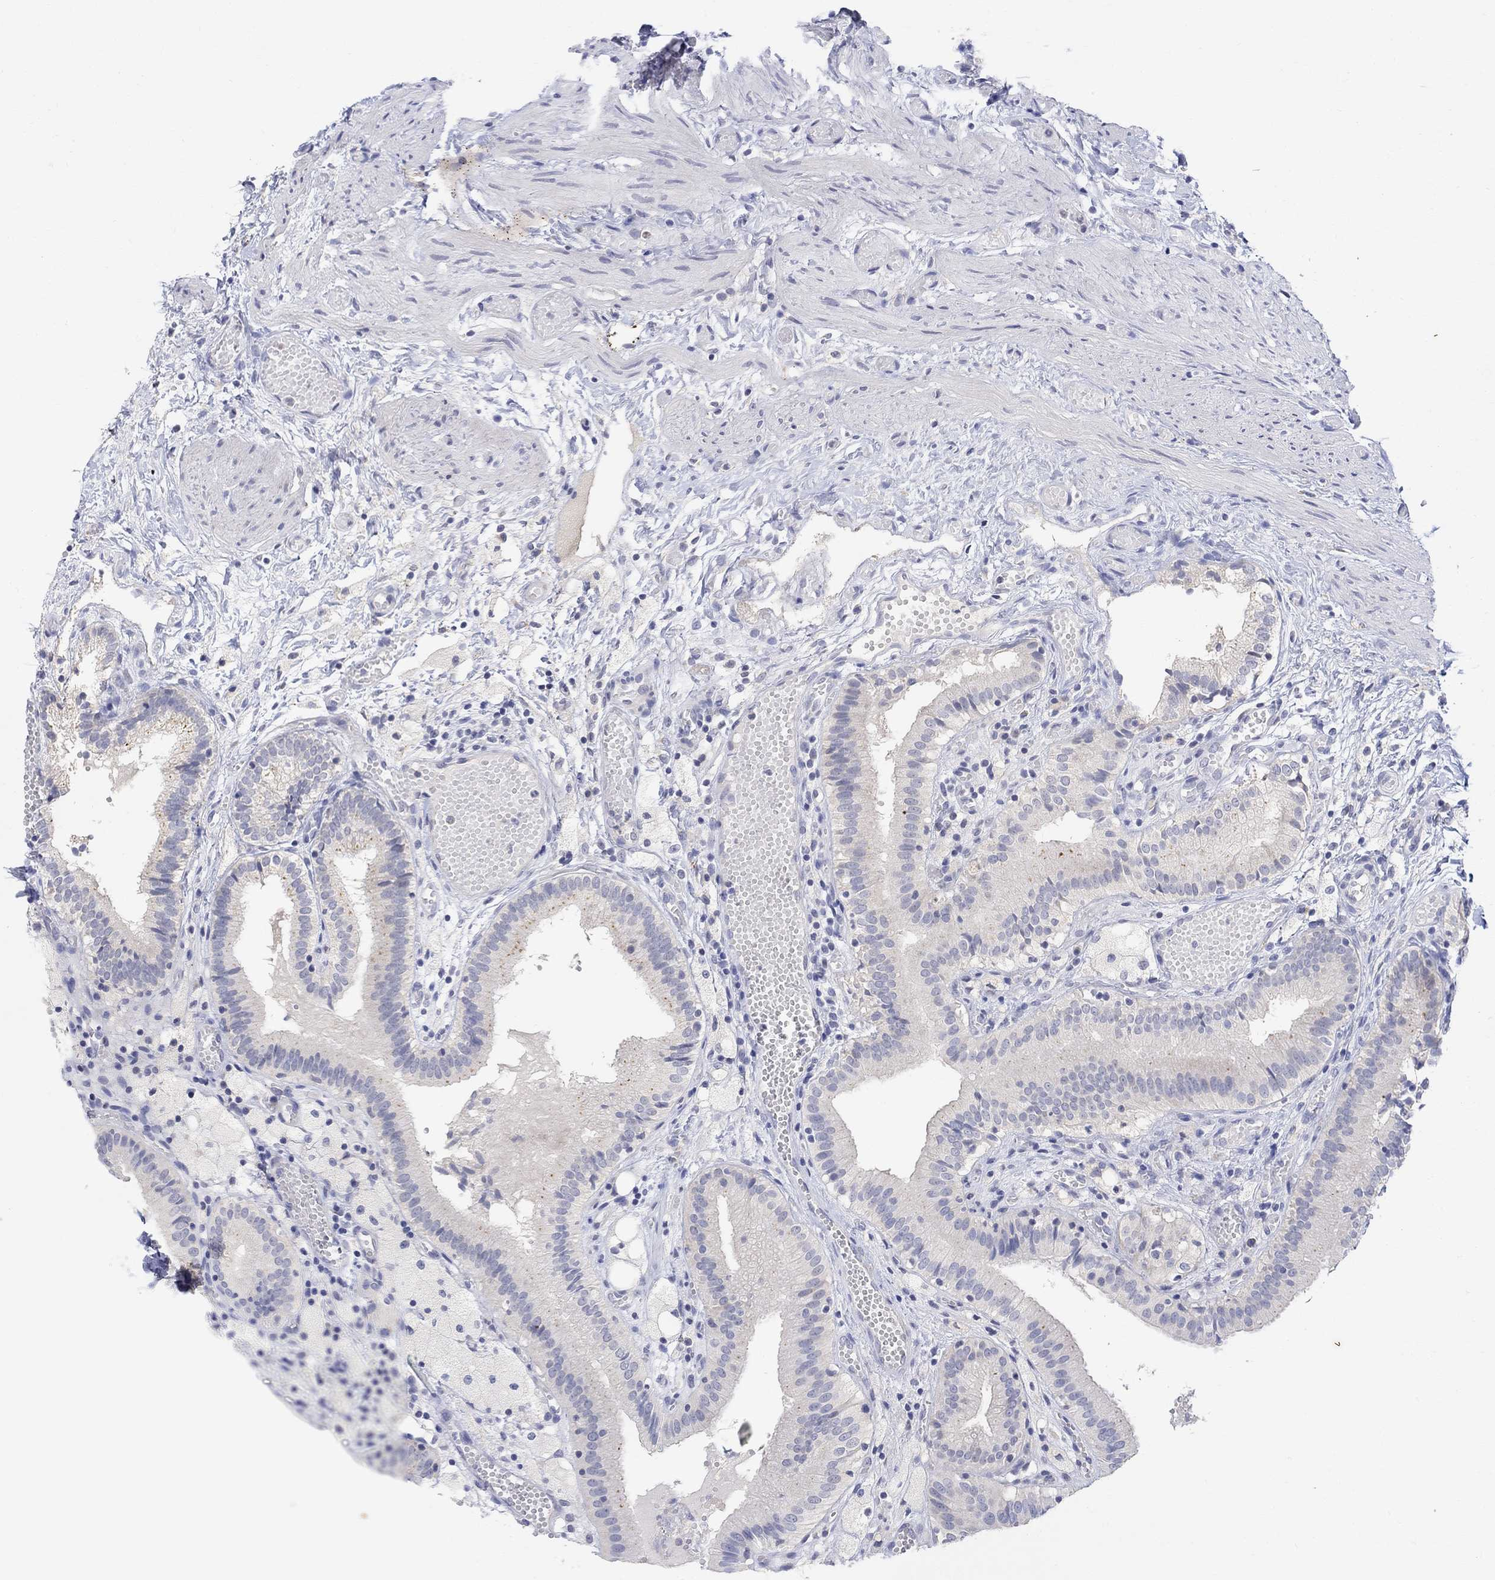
{"staining": {"intensity": "negative", "quantity": "none", "location": "none"}, "tissue": "gallbladder", "cell_type": "Glandular cells", "image_type": "normal", "snomed": [{"axis": "morphology", "description": "Normal tissue, NOS"}, {"axis": "topography", "description": "Gallbladder"}], "caption": "Immunohistochemistry micrograph of unremarkable human gallbladder stained for a protein (brown), which reveals no positivity in glandular cells.", "gene": "FNDC5", "patient": {"sex": "female", "age": 24}}